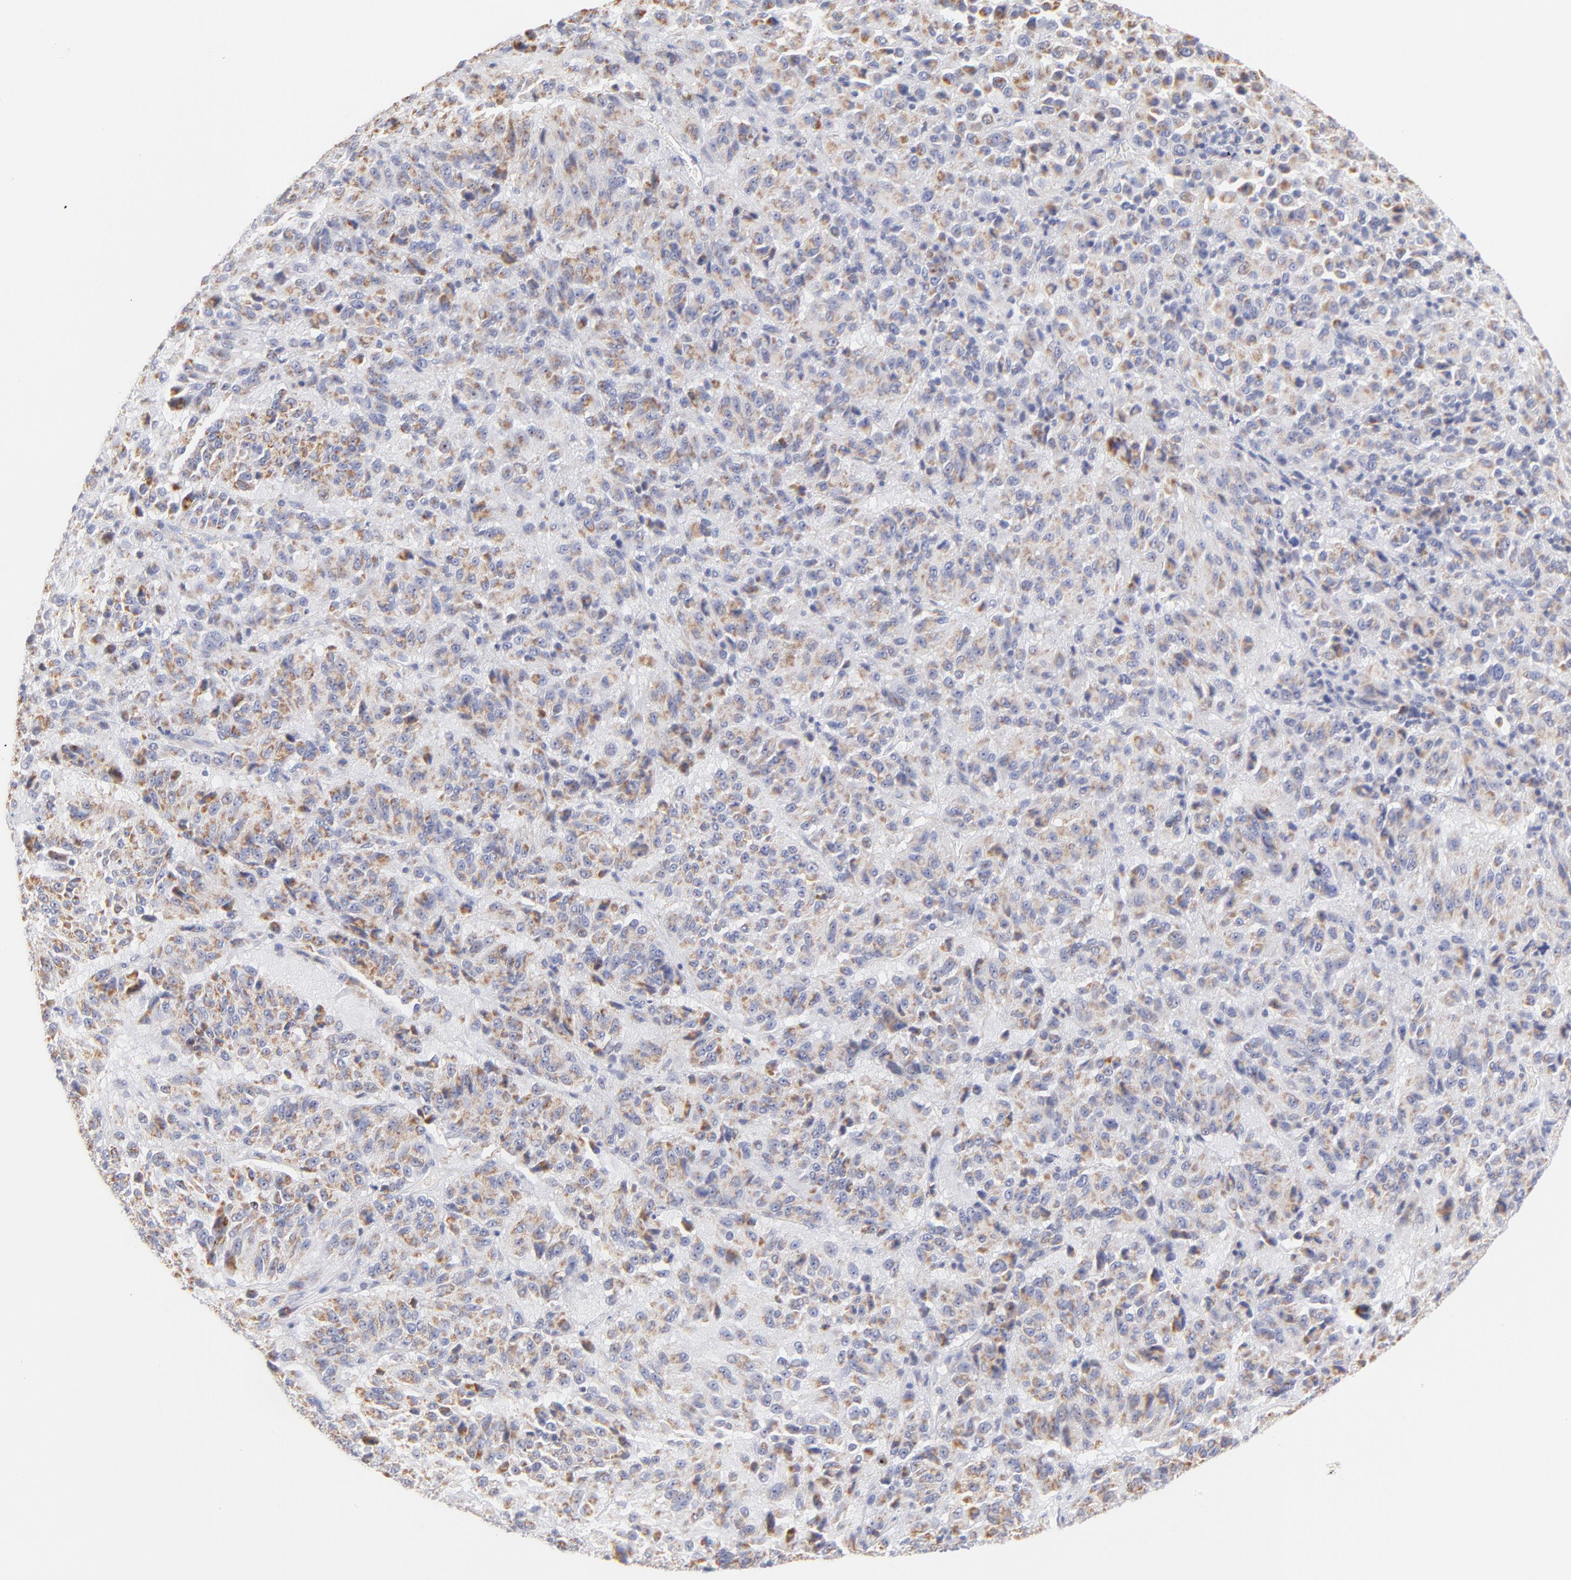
{"staining": {"intensity": "weak", "quantity": ">75%", "location": "cytoplasmic/membranous"}, "tissue": "melanoma", "cell_type": "Tumor cells", "image_type": "cancer", "snomed": [{"axis": "morphology", "description": "Malignant melanoma, Metastatic site"}, {"axis": "topography", "description": "Lung"}], "caption": "High-magnification brightfield microscopy of malignant melanoma (metastatic site) stained with DAB (3,3'-diaminobenzidine) (brown) and counterstained with hematoxylin (blue). tumor cells exhibit weak cytoplasmic/membranous expression is seen in approximately>75% of cells. The protein of interest is shown in brown color, while the nuclei are stained blue.", "gene": "AIFM1", "patient": {"sex": "male", "age": 64}}